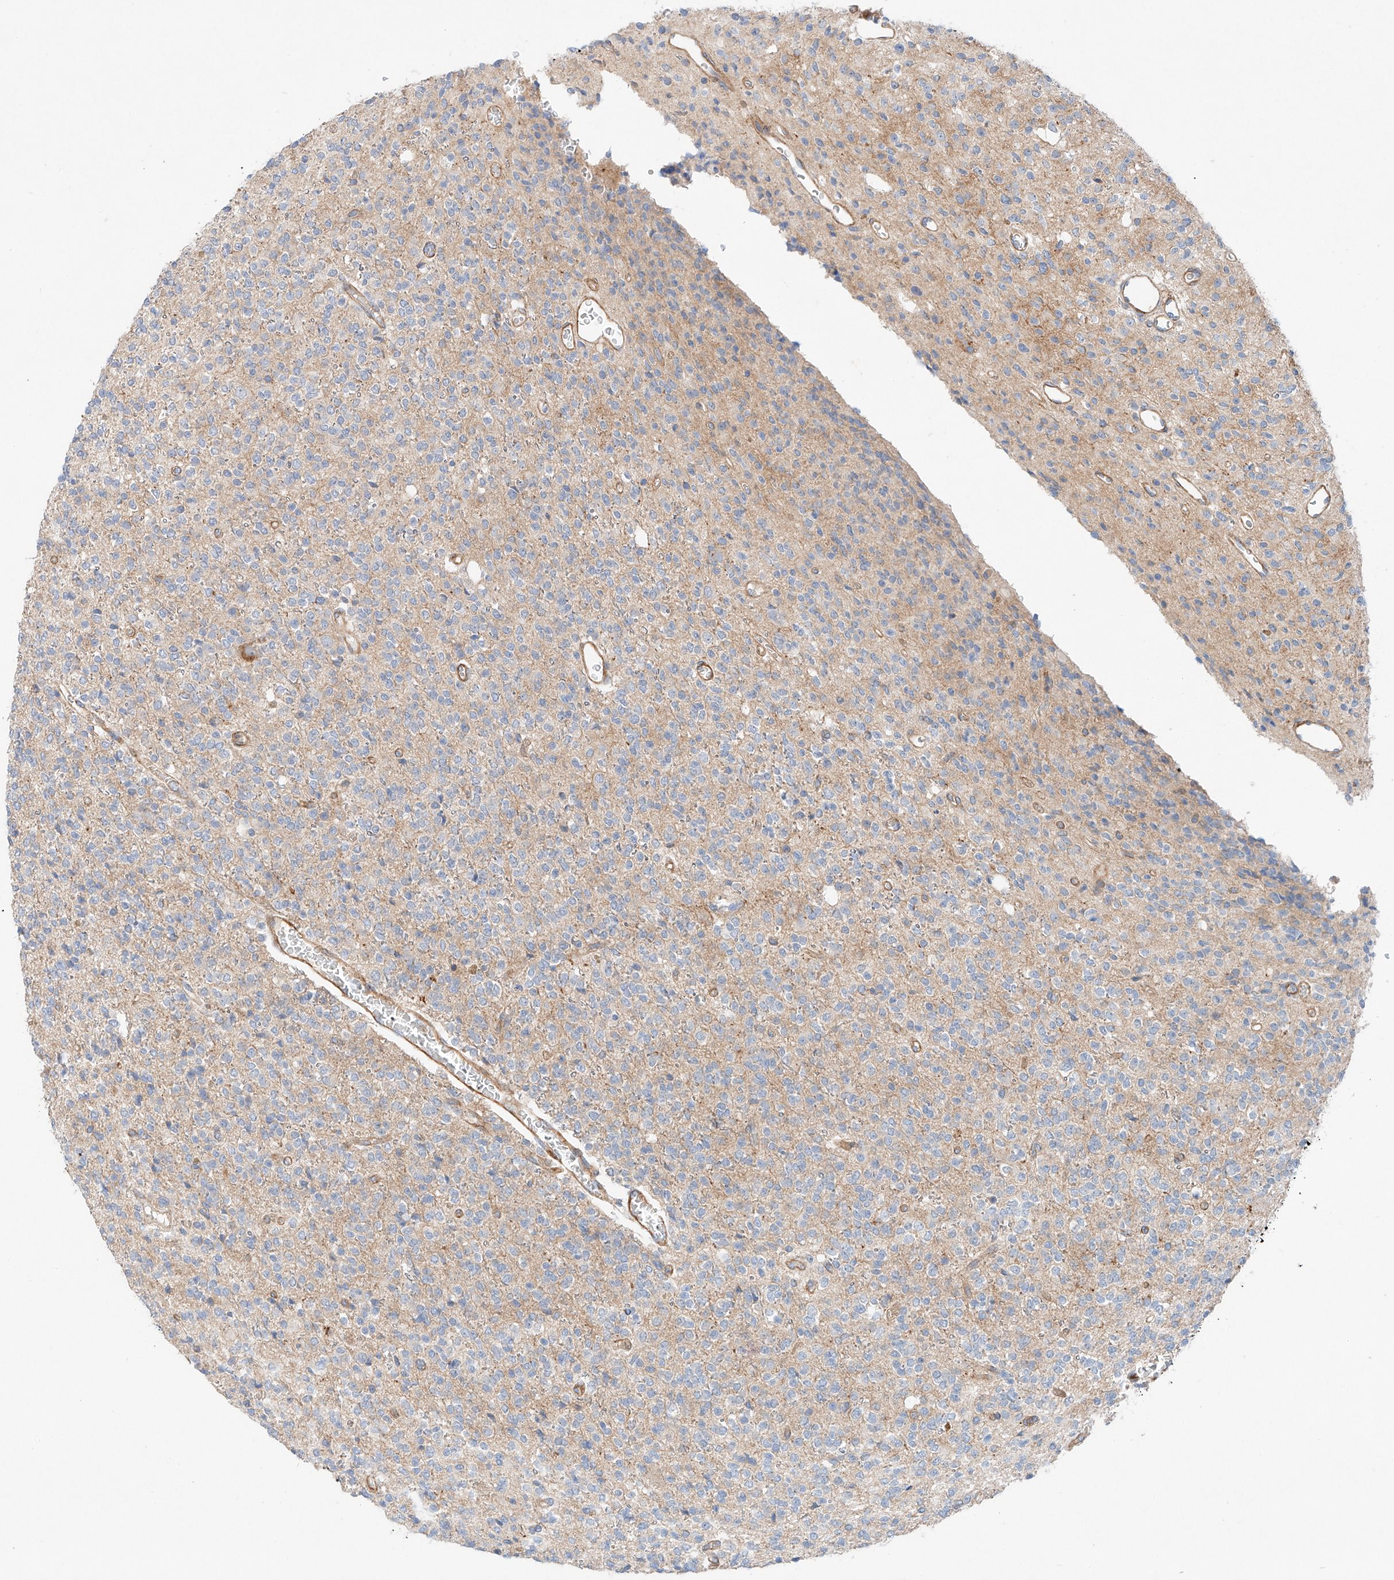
{"staining": {"intensity": "negative", "quantity": "none", "location": "none"}, "tissue": "glioma", "cell_type": "Tumor cells", "image_type": "cancer", "snomed": [{"axis": "morphology", "description": "Glioma, malignant, High grade"}, {"axis": "topography", "description": "Brain"}], "caption": "Protein analysis of malignant glioma (high-grade) demonstrates no significant positivity in tumor cells. (DAB IHC visualized using brightfield microscopy, high magnification).", "gene": "MINDY4", "patient": {"sex": "male", "age": 34}}